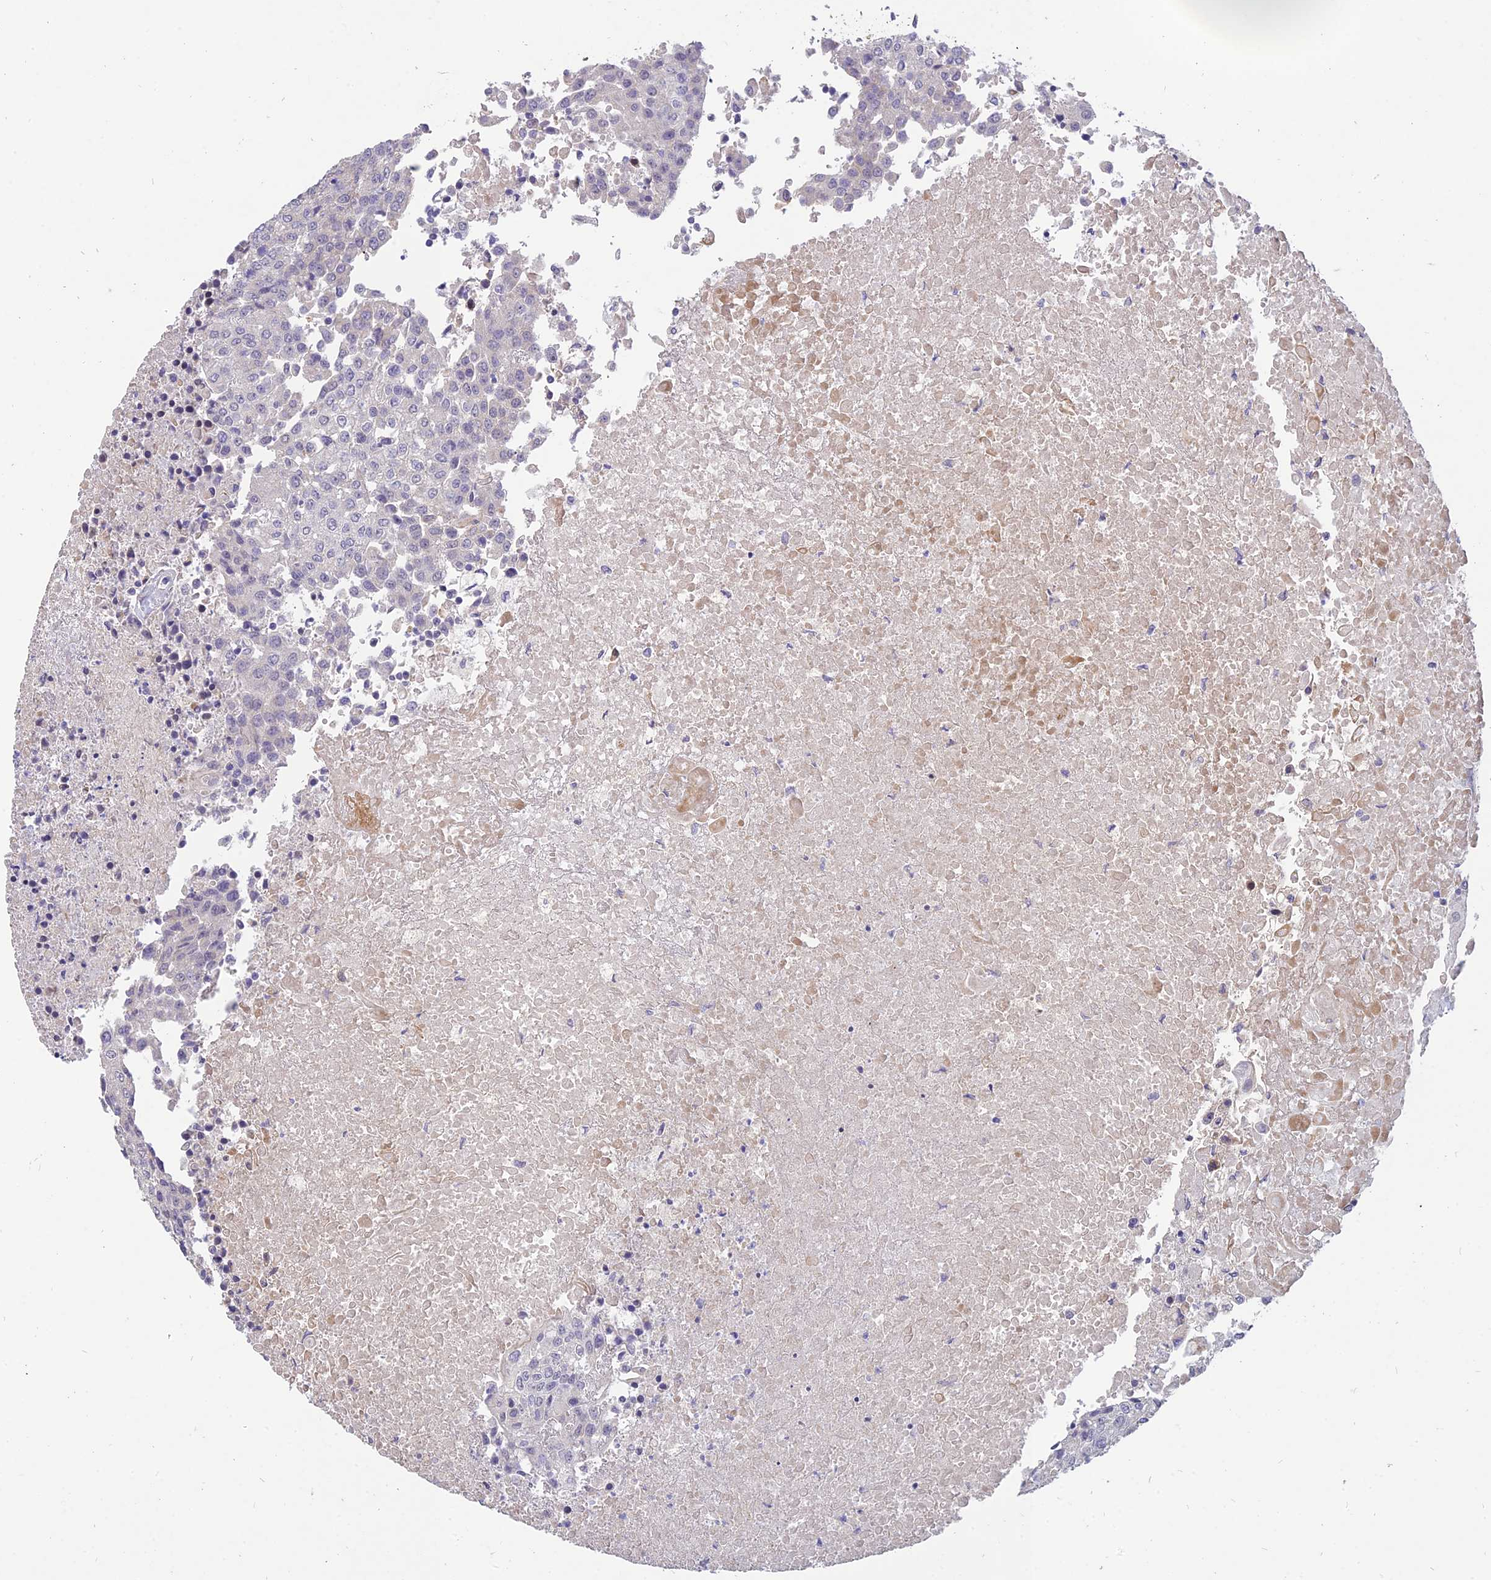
{"staining": {"intensity": "negative", "quantity": "none", "location": "none"}, "tissue": "urothelial cancer", "cell_type": "Tumor cells", "image_type": "cancer", "snomed": [{"axis": "morphology", "description": "Urothelial carcinoma, High grade"}, {"axis": "topography", "description": "Urinary bladder"}], "caption": "This is a histopathology image of immunohistochemistry (IHC) staining of high-grade urothelial carcinoma, which shows no expression in tumor cells.", "gene": "ST3GAL6", "patient": {"sex": "female", "age": 85}}